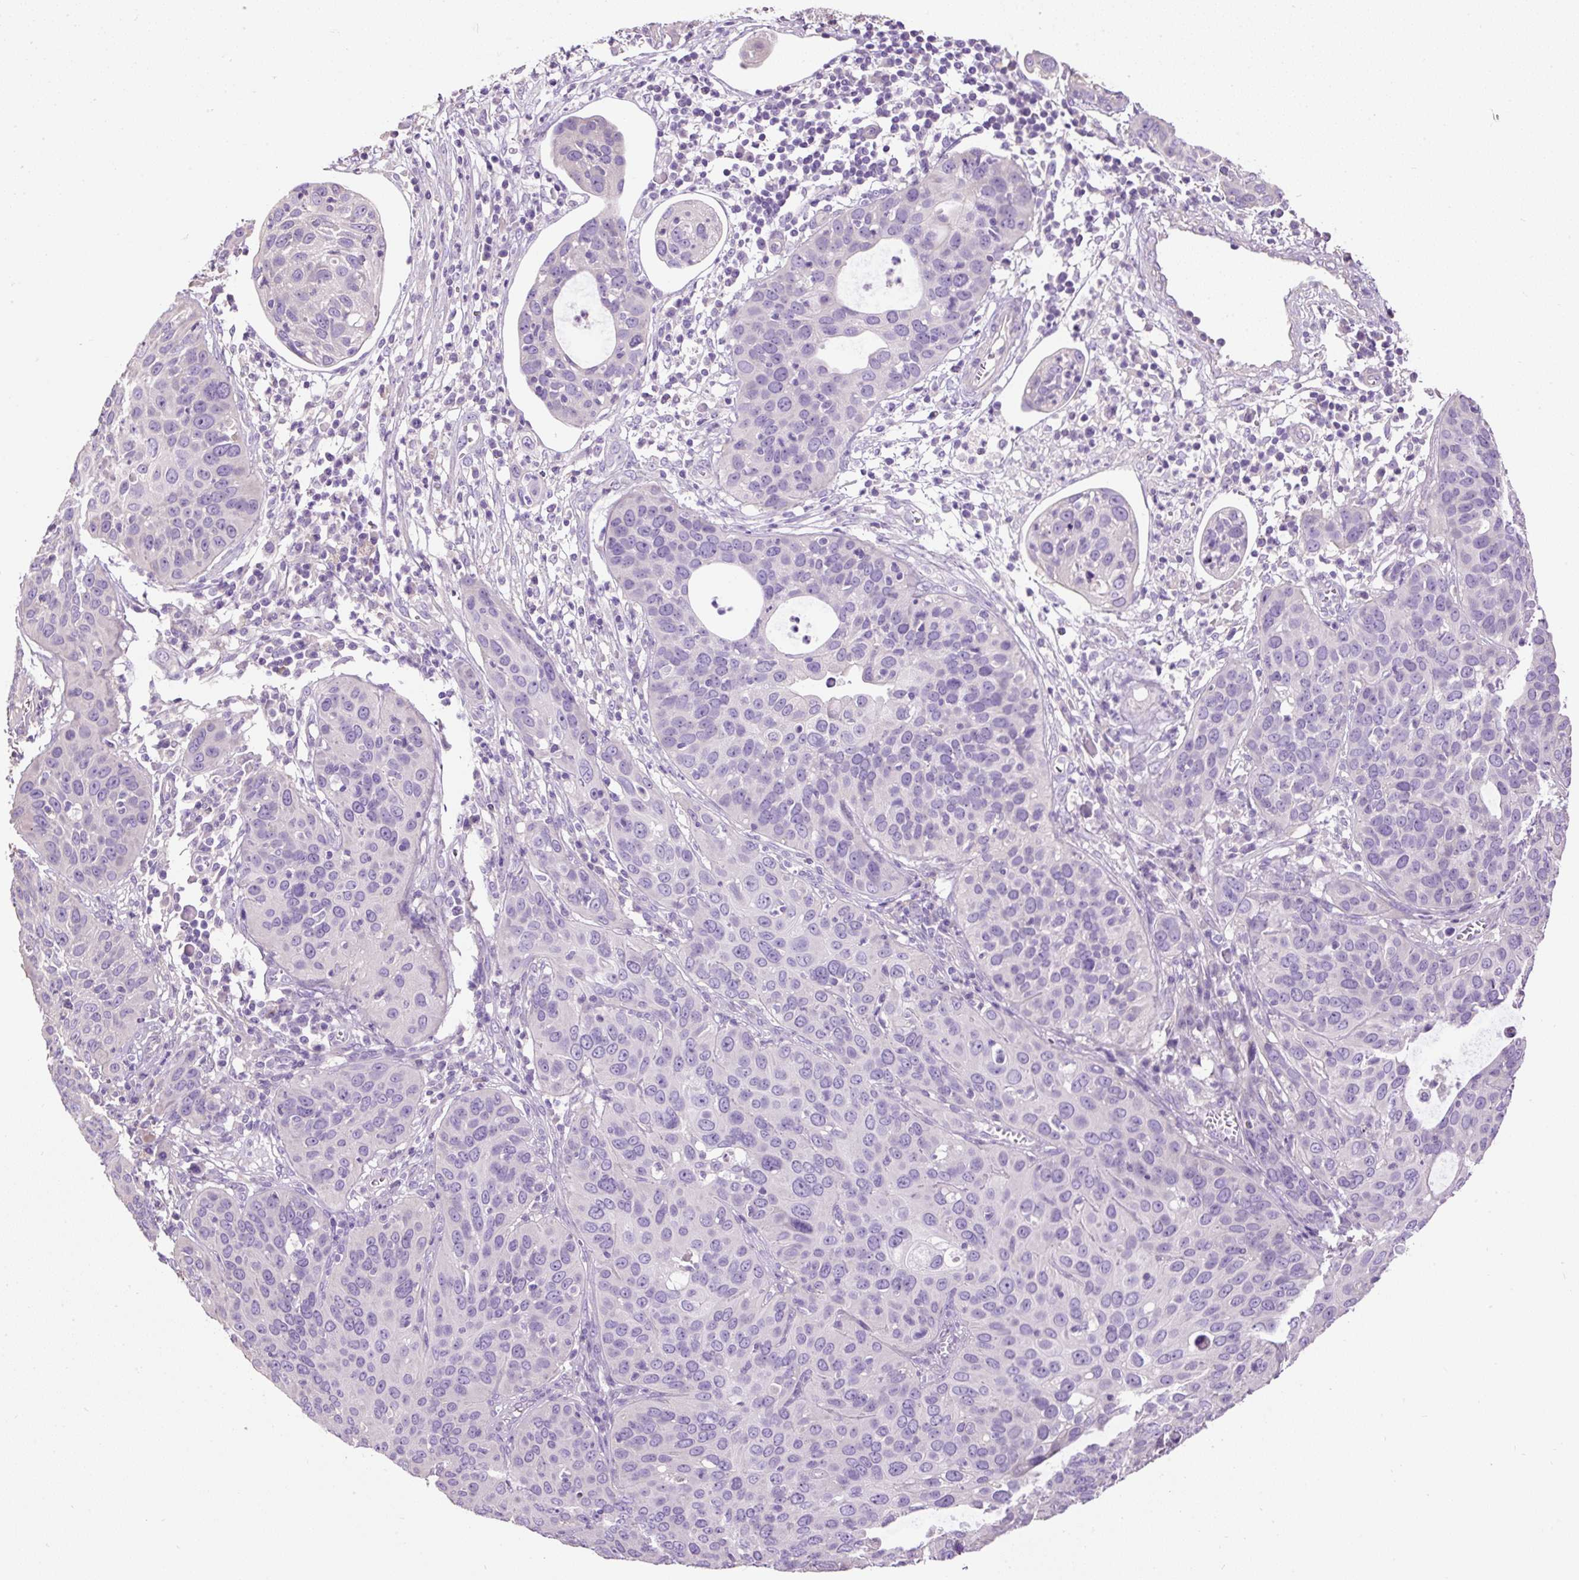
{"staining": {"intensity": "negative", "quantity": "none", "location": "none"}, "tissue": "cervical cancer", "cell_type": "Tumor cells", "image_type": "cancer", "snomed": [{"axis": "morphology", "description": "Squamous cell carcinoma, NOS"}, {"axis": "topography", "description": "Cervix"}], "caption": "Immunohistochemistry (IHC) histopathology image of human cervical squamous cell carcinoma stained for a protein (brown), which exhibits no expression in tumor cells. Nuclei are stained in blue.", "gene": "PDIA2", "patient": {"sex": "female", "age": 36}}